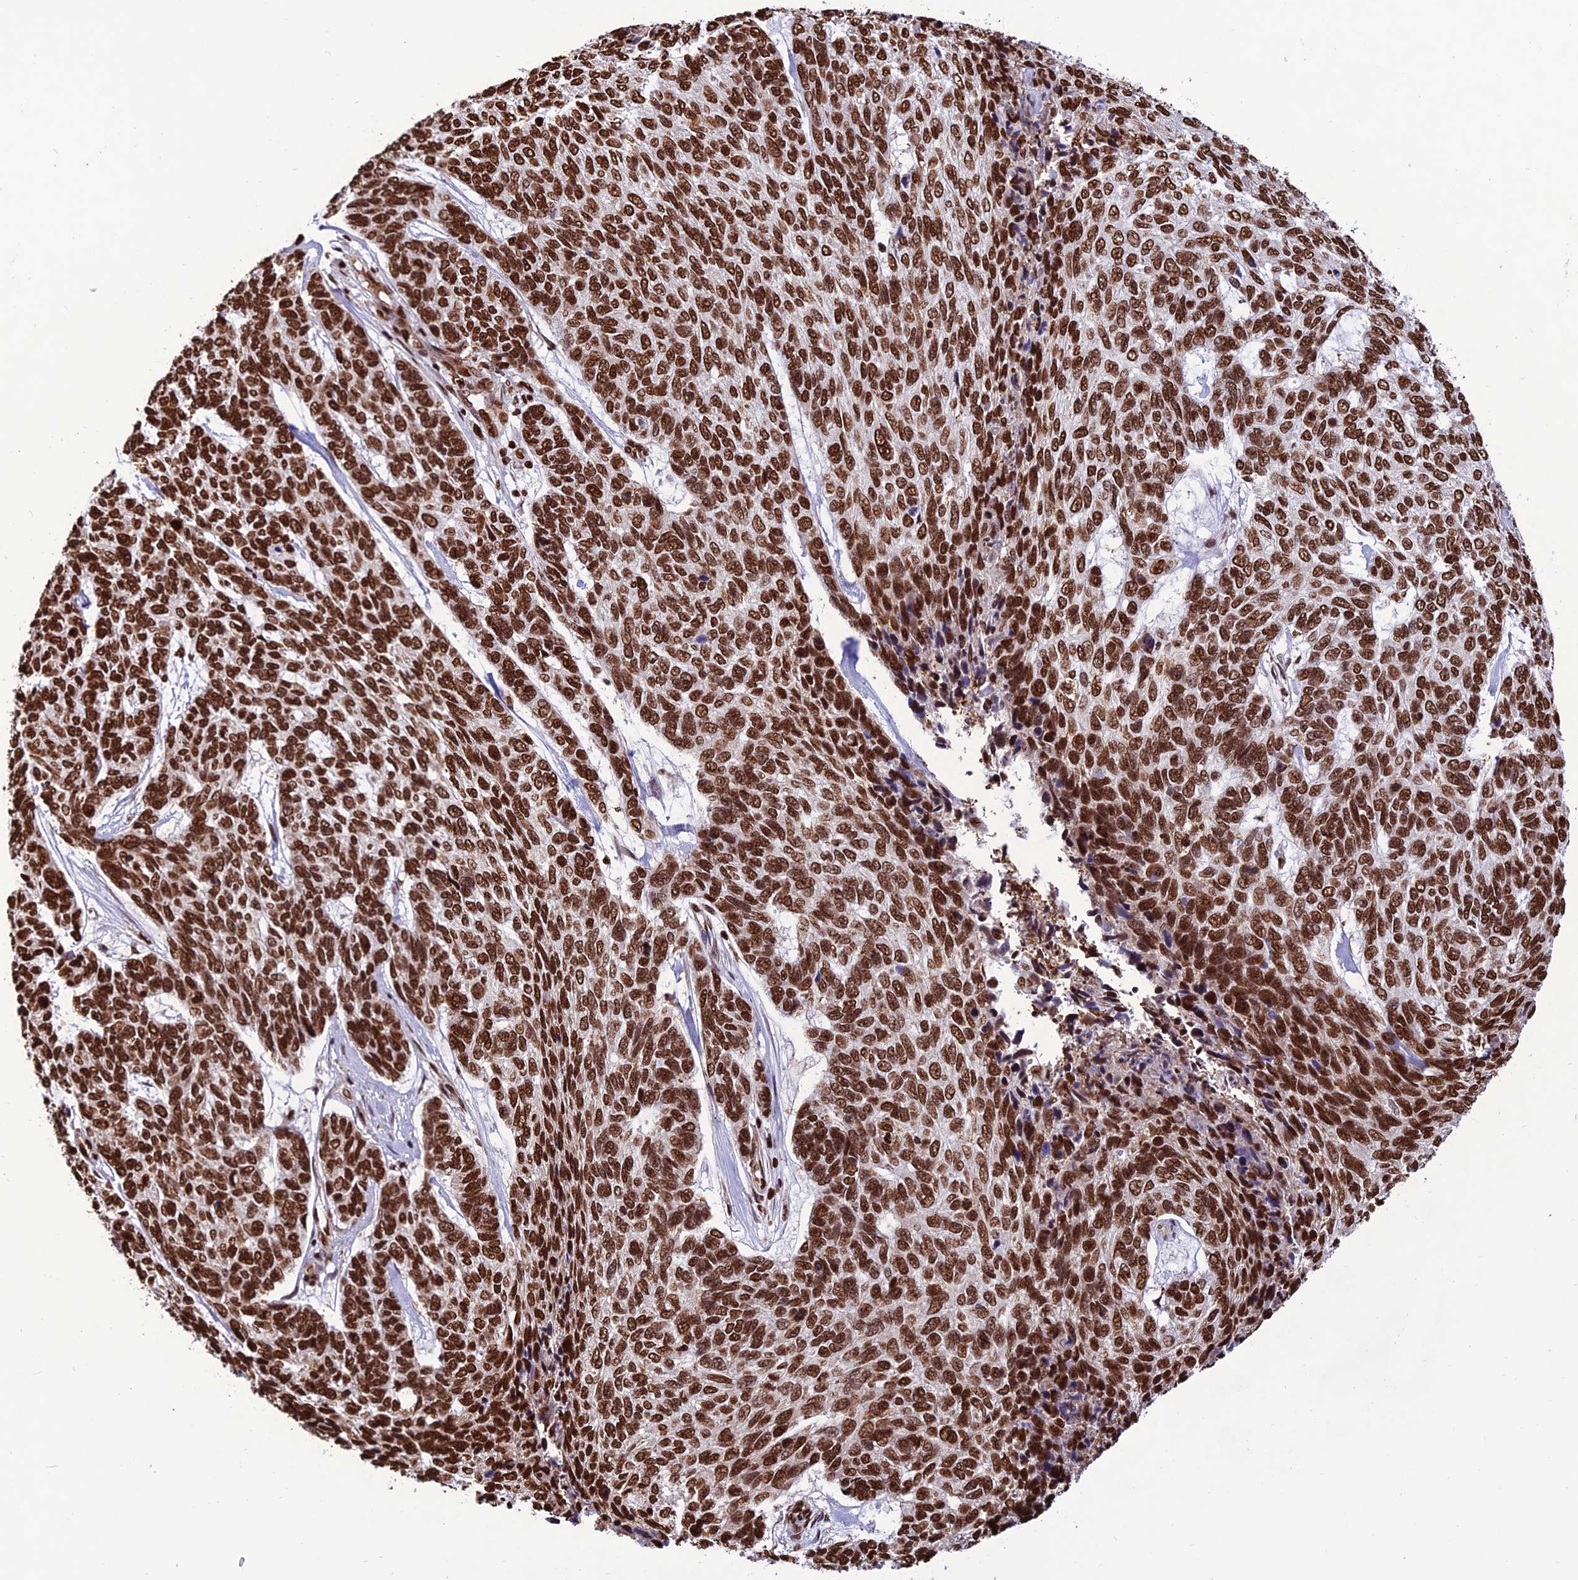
{"staining": {"intensity": "strong", "quantity": ">75%", "location": "nuclear"}, "tissue": "skin cancer", "cell_type": "Tumor cells", "image_type": "cancer", "snomed": [{"axis": "morphology", "description": "Basal cell carcinoma"}, {"axis": "topography", "description": "Skin"}], "caption": "About >75% of tumor cells in human skin cancer (basal cell carcinoma) reveal strong nuclear protein expression as visualized by brown immunohistochemical staining.", "gene": "INO80E", "patient": {"sex": "female", "age": 65}}